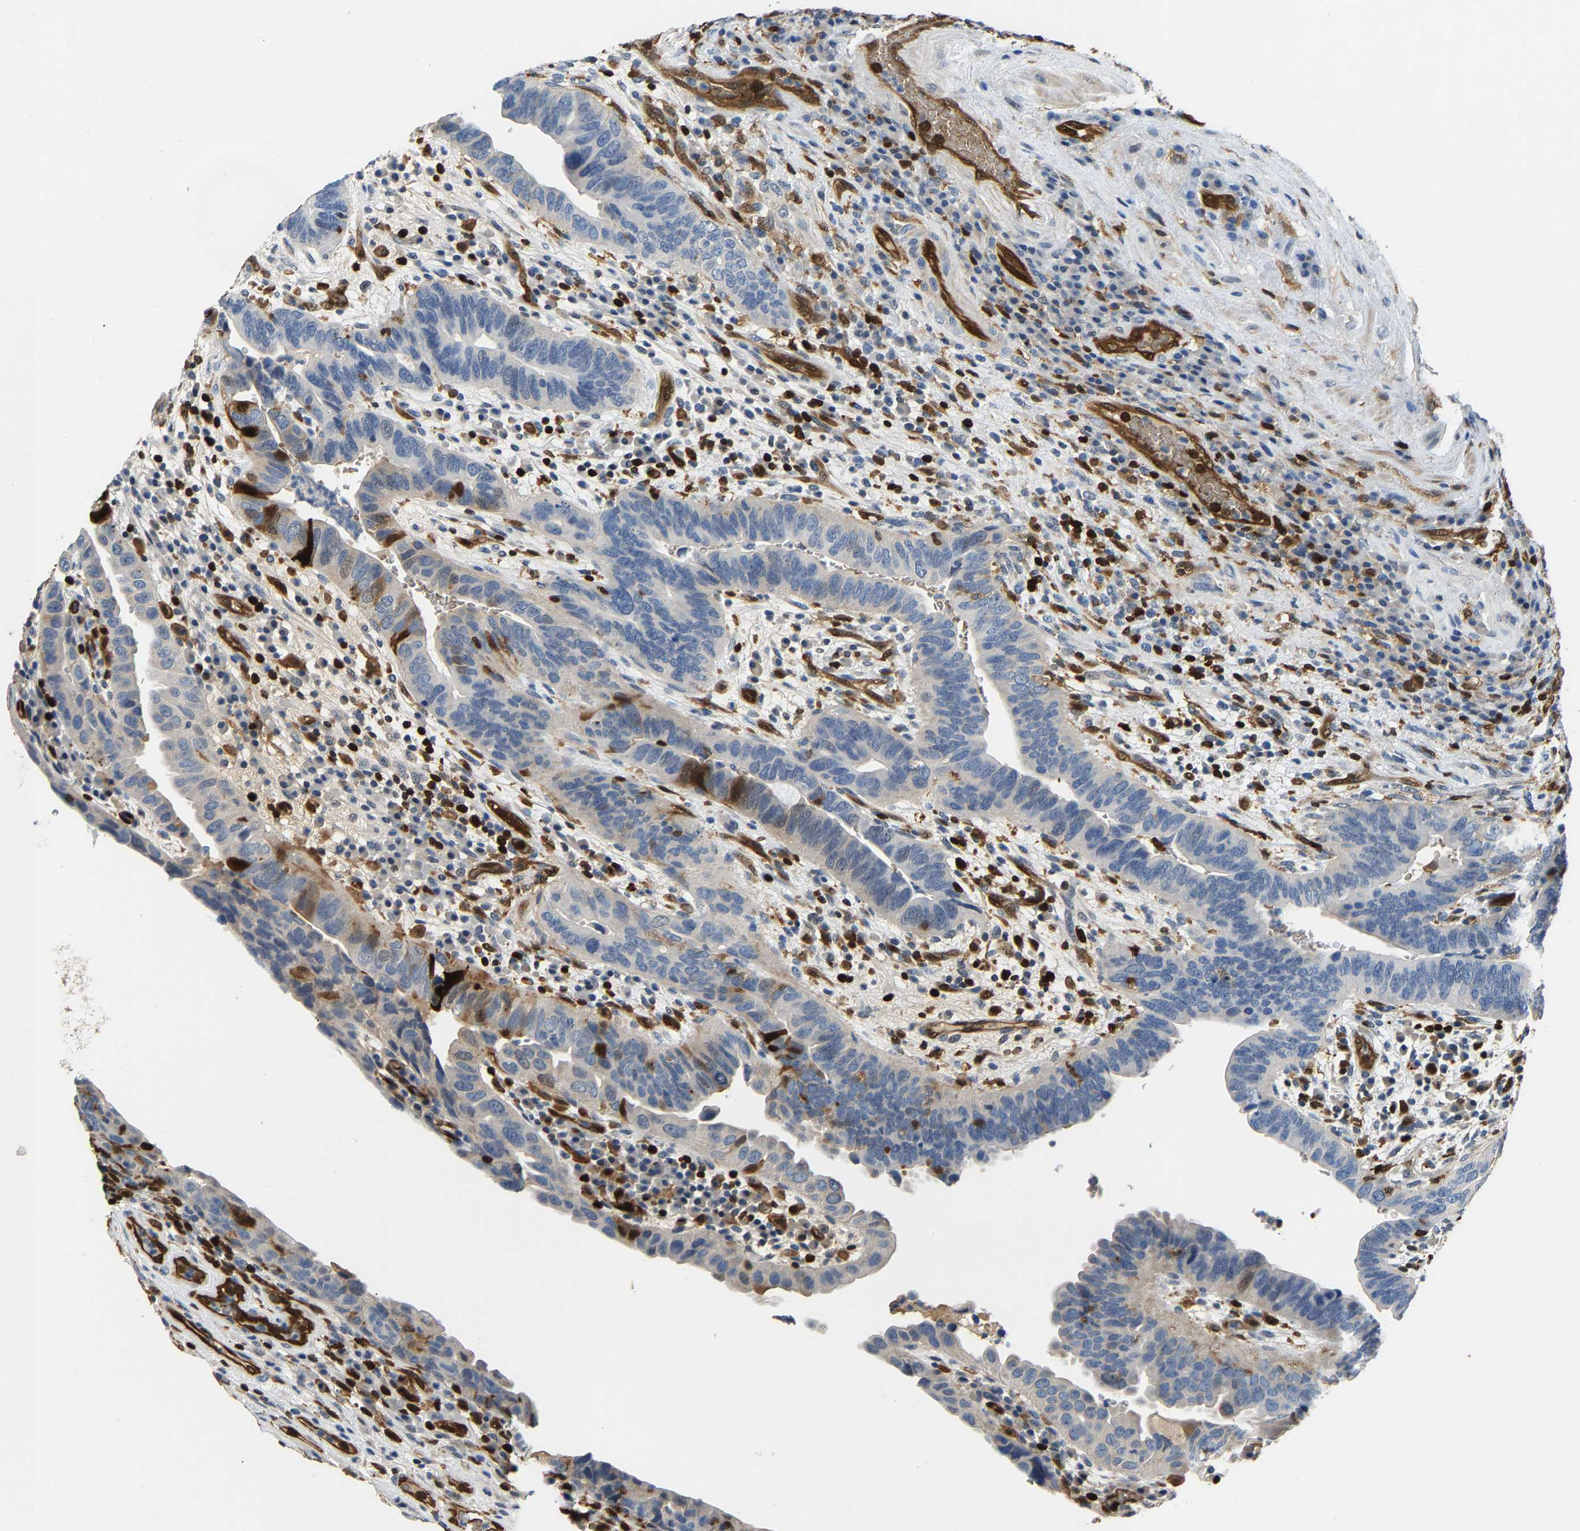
{"staining": {"intensity": "negative", "quantity": "none", "location": "none"}, "tissue": "urothelial cancer", "cell_type": "Tumor cells", "image_type": "cancer", "snomed": [{"axis": "morphology", "description": "Urothelial carcinoma, High grade"}, {"axis": "topography", "description": "Urinary bladder"}], "caption": "IHC of urothelial cancer displays no expression in tumor cells.", "gene": "GIMAP7", "patient": {"sex": "female", "age": 82}}